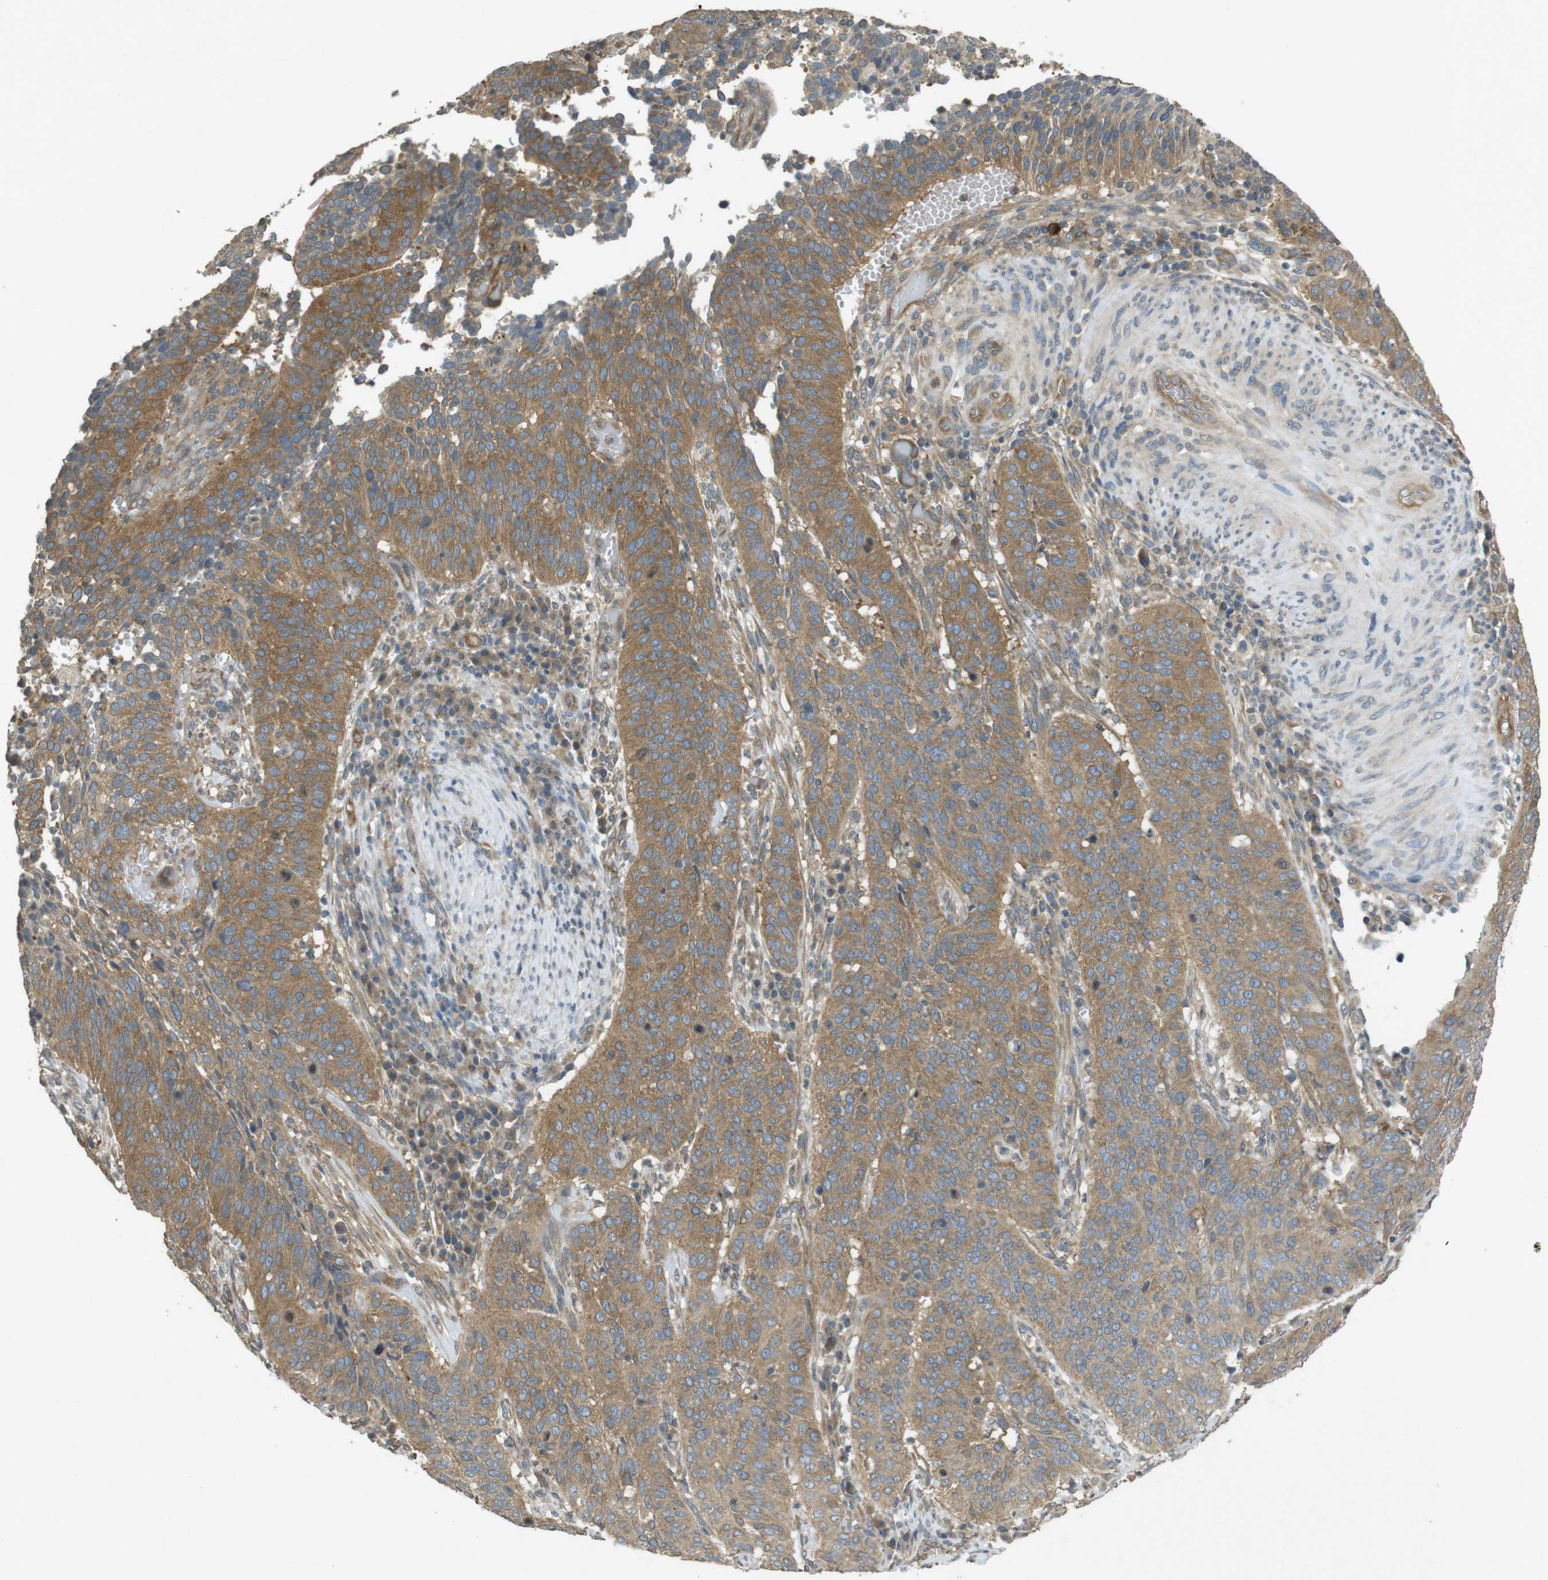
{"staining": {"intensity": "moderate", "quantity": ">75%", "location": "cytoplasmic/membranous"}, "tissue": "cervical cancer", "cell_type": "Tumor cells", "image_type": "cancer", "snomed": [{"axis": "morphology", "description": "Normal tissue, NOS"}, {"axis": "morphology", "description": "Squamous cell carcinoma, NOS"}, {"axis": "topography", "description": "Cervix"}], "caption": "The immunohistochemical stain highlights moderate cytoplasmic/membranous staining in tumor cells of cervical cancer tissue. The staining was performed using DAB (3,3'-diaminobenzidine), with brown indicating positive protein expression. Nuclei are stained blue with hematoxylin.", "gene": "KIF5B", "patient": {"sex": "female", "age": 39}}